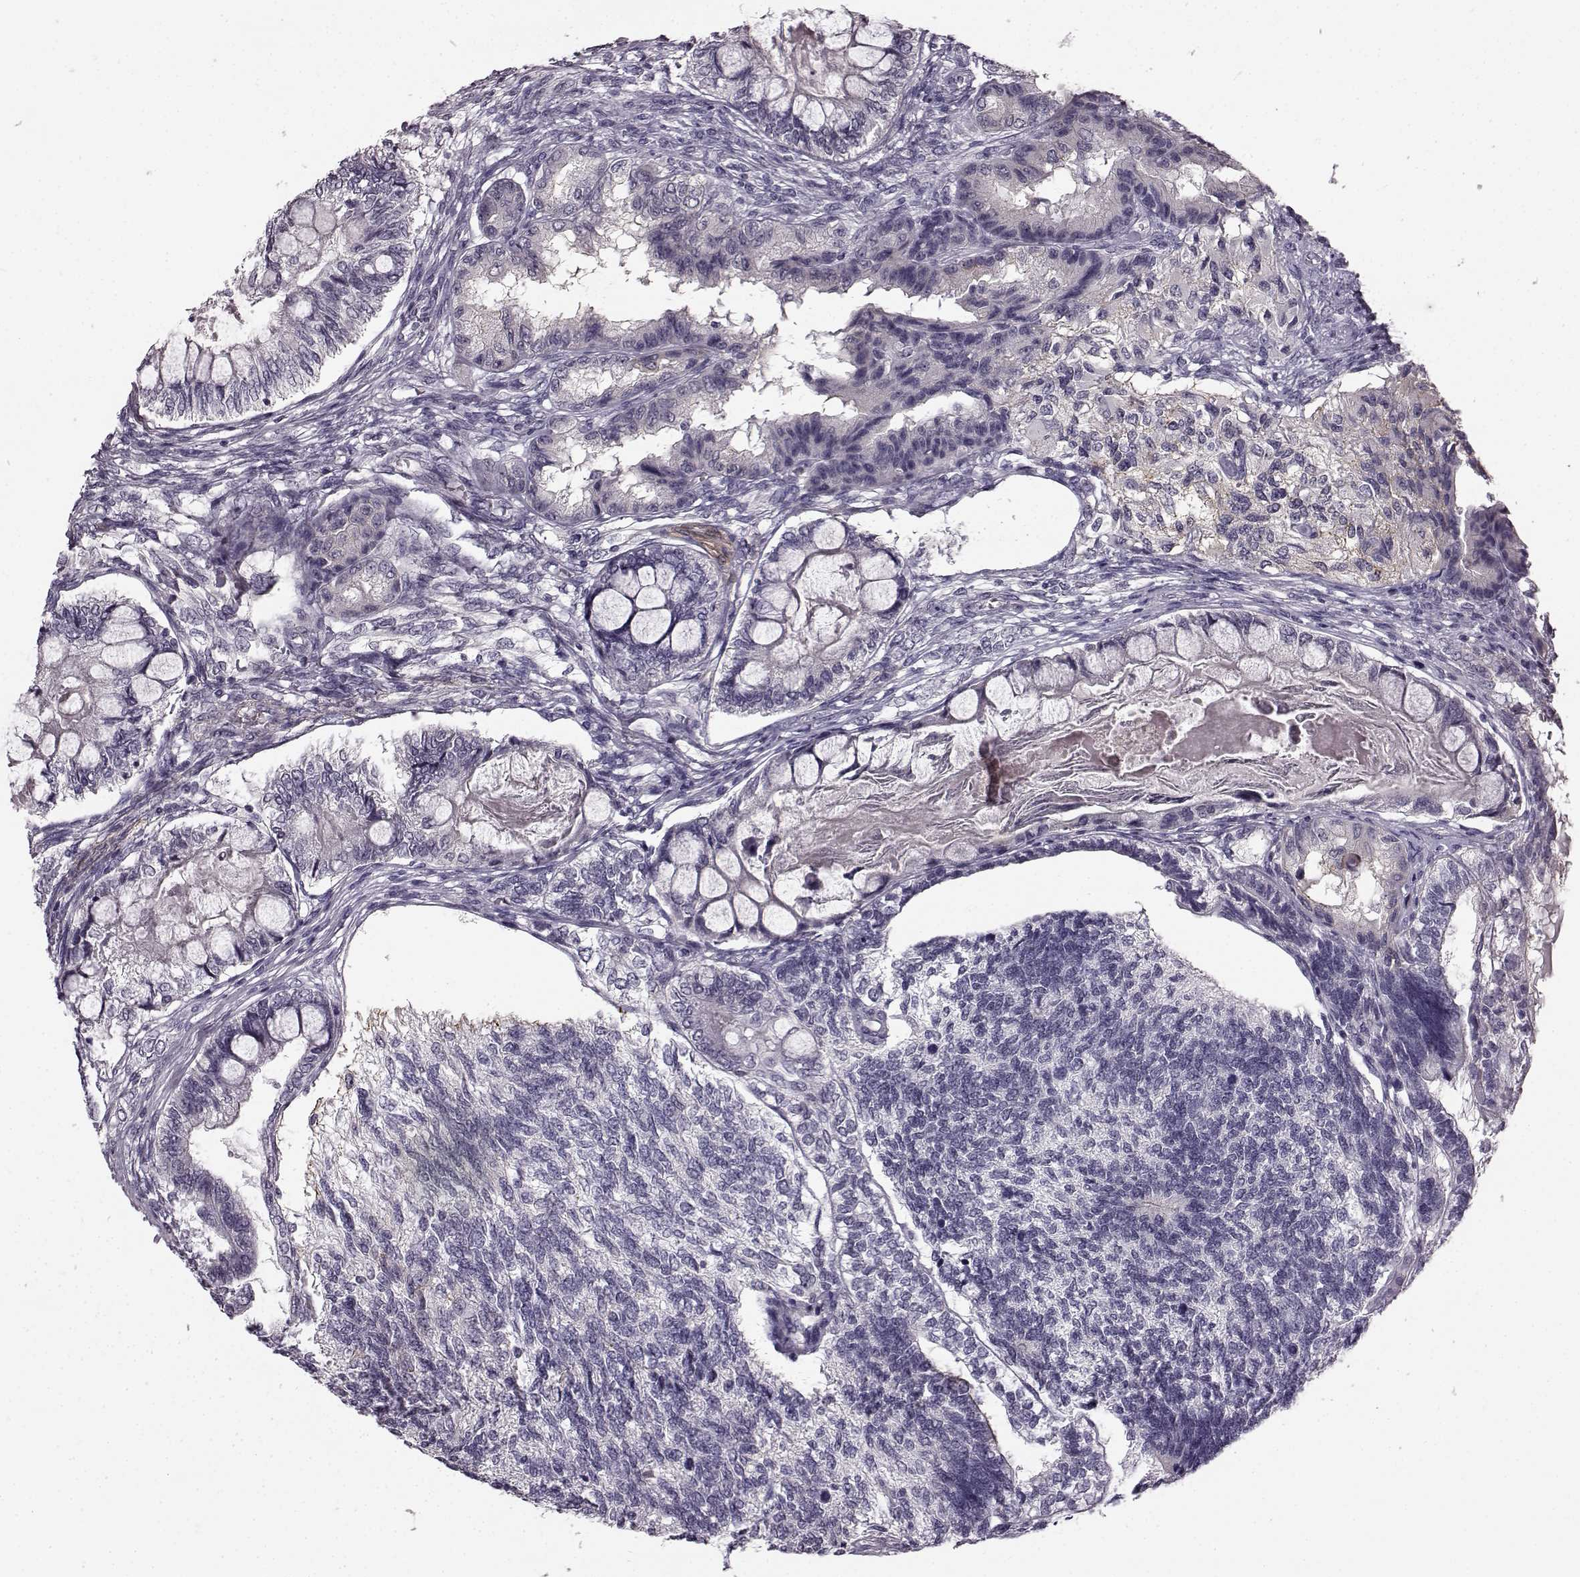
{"staining": {"intensity": "negative", "quantity": "none", "location": "none"}, "tissue": "testis cancer", "cell_type": "Tumor cells", "image_type": "cancer", "snomed": [{"axis": "morphology", "description": "Seminoma, NOS"}, {"axis": "morphology", "description": "Carcinoma, Embryonal, NOS"}, {"axis": "topography", "description": "Testis"}], "caption": "Protein analysis of testis cancer (embryonal carcinoma) reveals no significant positivity in tumor cells.", "gene": "SLCO3A1", "patient": {"sex": "male", "age": 41}}